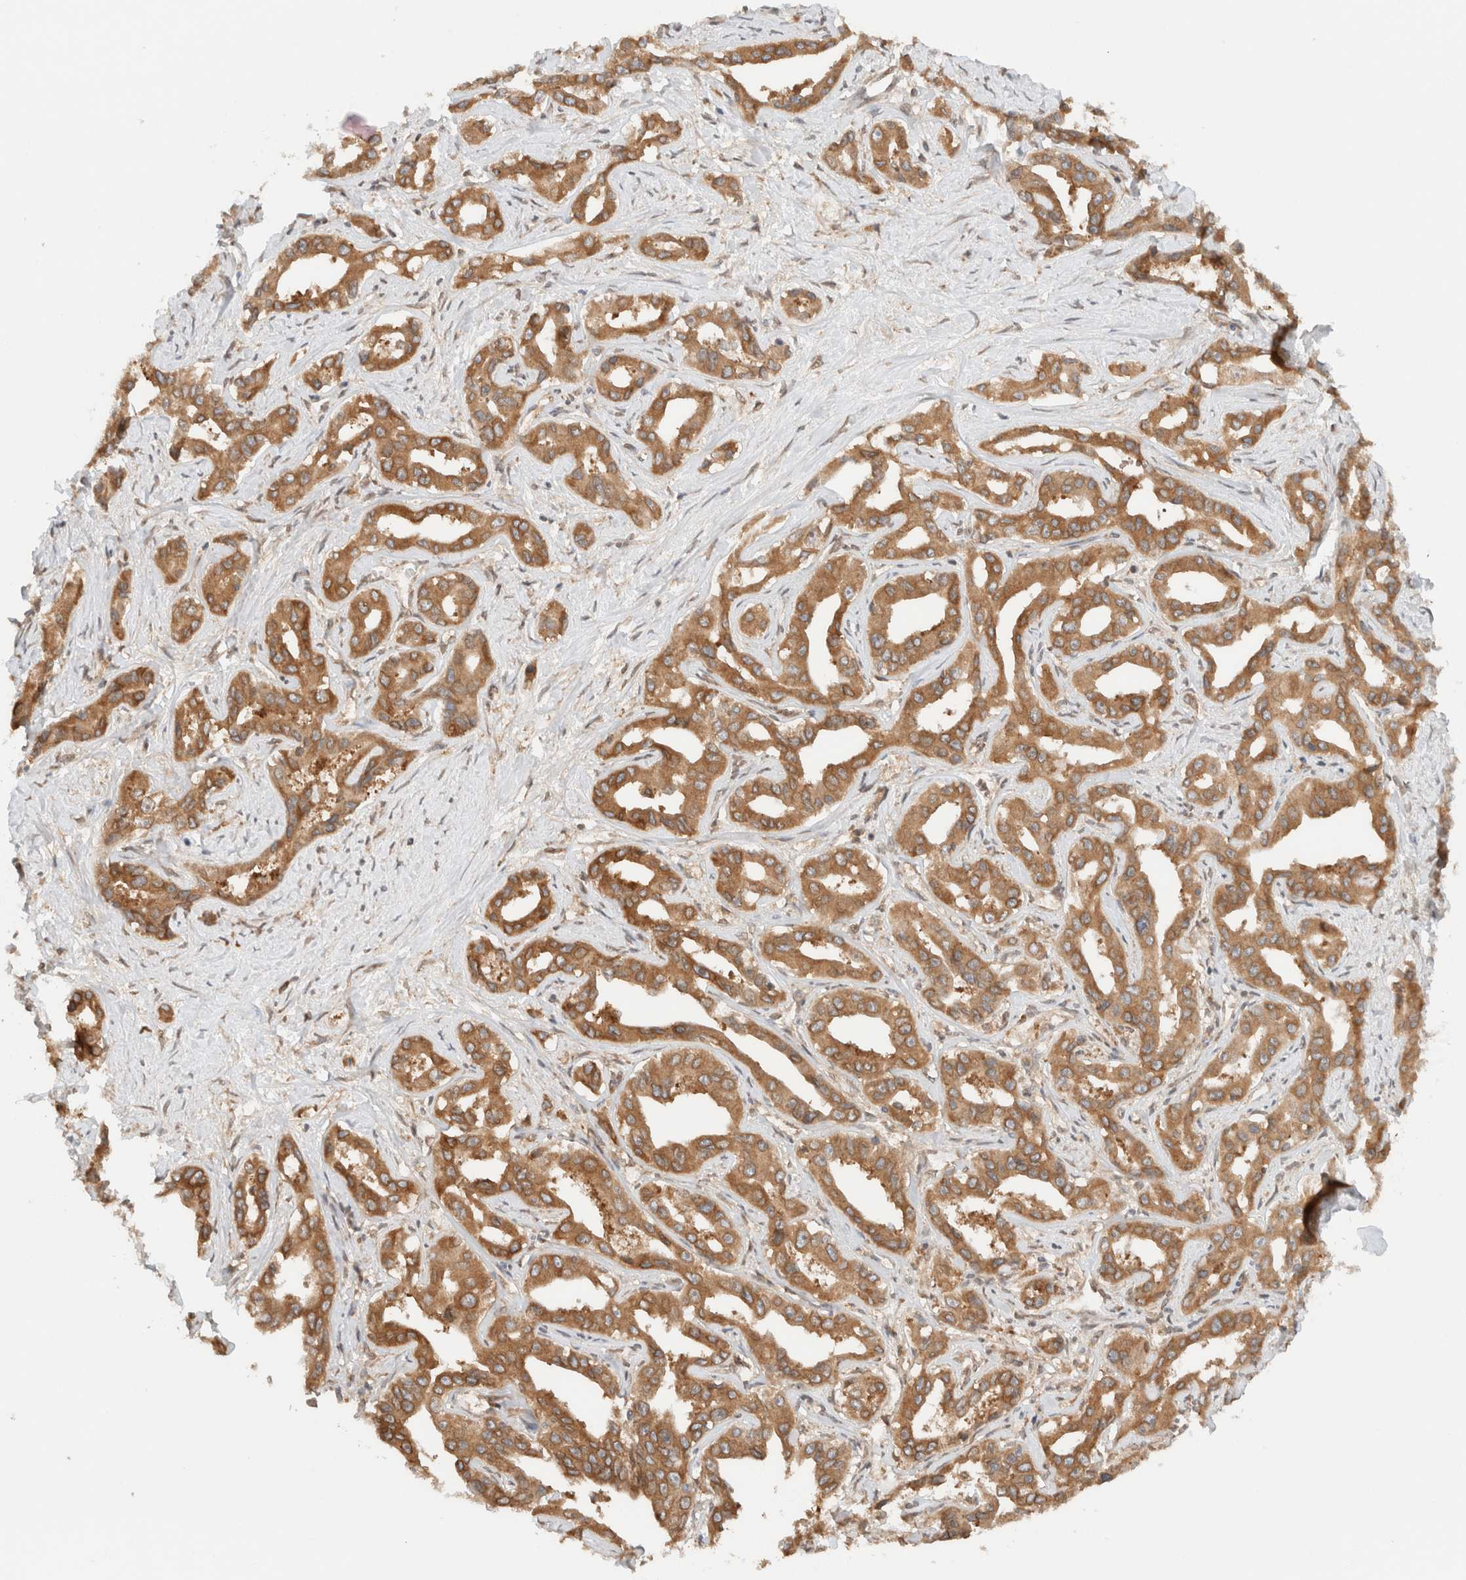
{"staining": {"intensity": "moderate", "quantity": ">75%", "location": "cytoplasmic/membranous"}, "tissue": "liver cancer", "cell_type": "Tumor cells", "image_type": "cancer", "snomed": [{"axis": "morphology", "description": "Cholangiocarcinoma"}, {"axis": "topography", "description": "Liver"}], "caption": "An IHC photomicrograph of tumor tissue is shown. Protein staining in brown shows moderate cytoplasmic/membranous positivity in liver cholangiocarcinoma within tumor cells. (brown staining indicates protein expression, while blue staining denotes nuclei).", "gene": "ARFGEF2", "patient": {"sex": "male", "age": 59}}